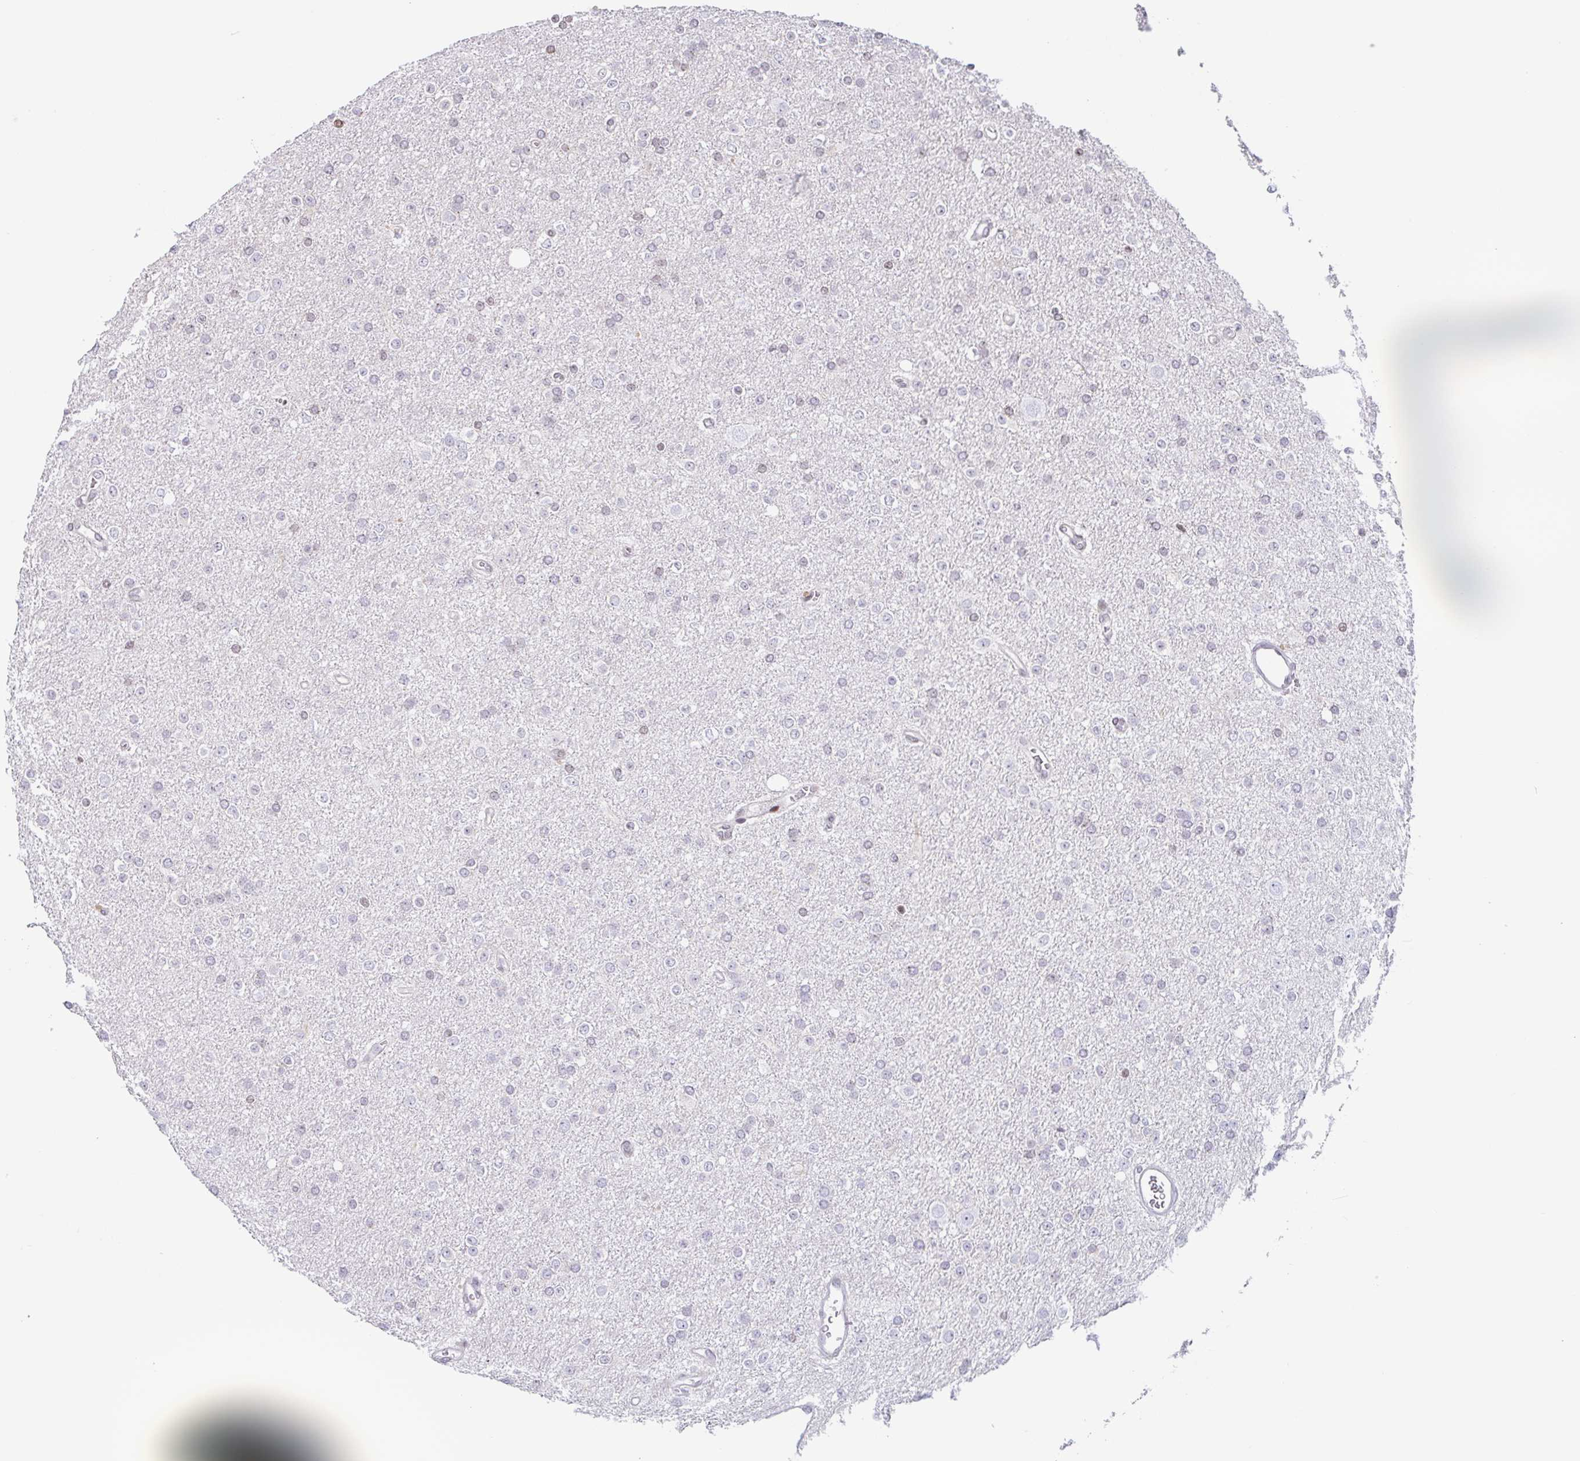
{"staining": {"intensity": "moderate", "quantity": "<25%", "location": "nuclear"}, "tissue": "glioma", "cell_type": "Tumor cells", "image_type": "cancer", "snomed": [{"axis": "morphology", "description": "Glioma, malignant, Low grade"}, {"axis": "topography", "description": "Brain"}], "caption": "Moderate nuclear positivity is present in about <25% of tumor cells in malignant glioma (low-grade).", "gene": "NOL6", "patient": {"sex": "female", "age": 34}}